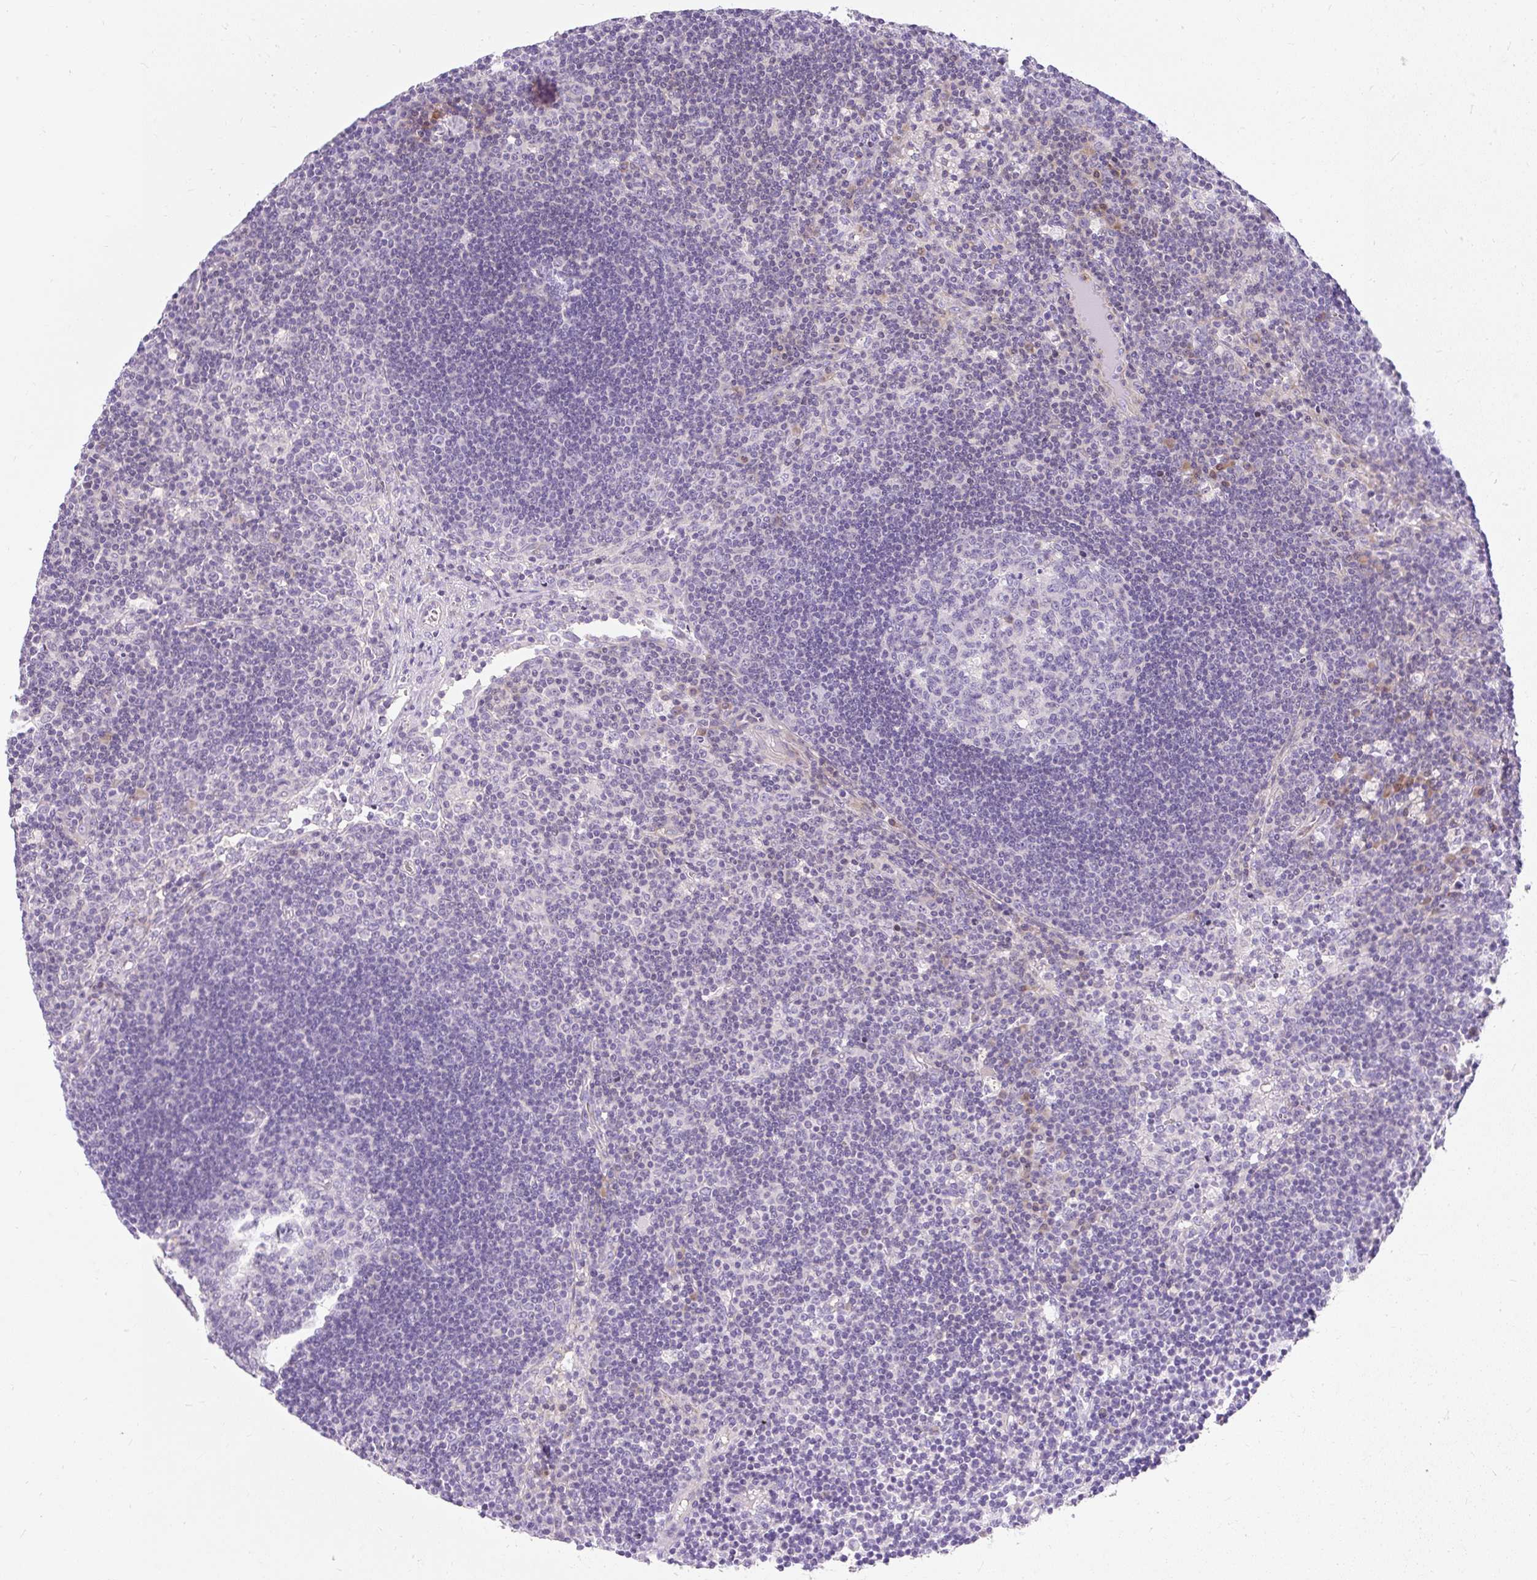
{"staining": {"intensity": "negative", "quantity": "none", "location": "none"}, "tissue": "lymph node", "cell_type": "Germinal center cells", "image_type": "normal", "snomed": [{"axis": "morphology", "description": "Normal tissue, NOS"}, {"axis": "topography", "description": "Lymph node"}], "caption": "IHC of benign lymph node reveals no positivity in germinal center cells. (DAB immunohistochemistry, high magnification).", "gene": "DTX4", "patient": {"sex": "male", "age": 58}}